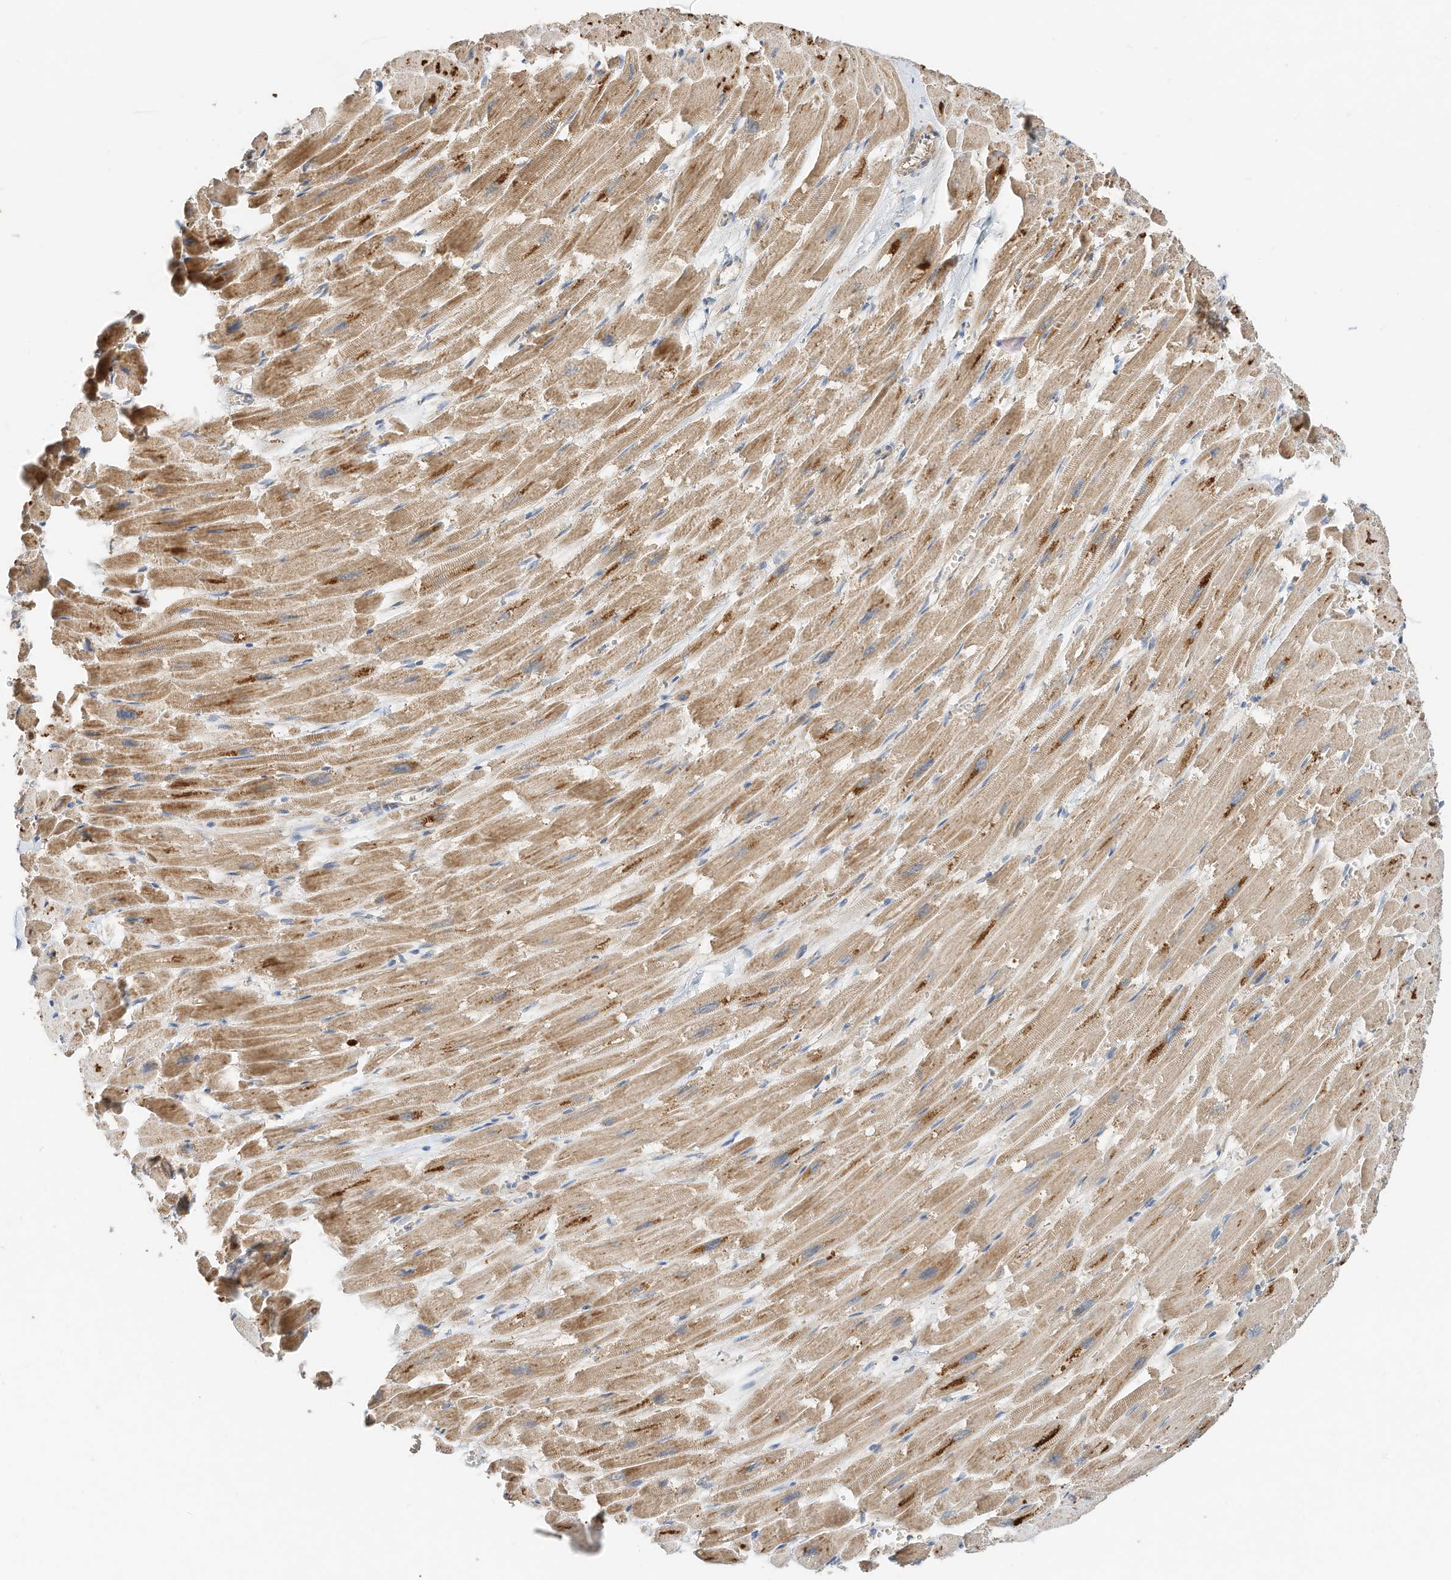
{"staining": {"intensity": "moderate", "quantity": ">75%", "location": "cytoplasmic/membranous"}, "tissue": "heart muscle", "cell_type": "Cardiomyocytes", "image_type": "normal", "snomed": [{"axis": "morphology", "description": "Normal tissue, NOS"}, {"axis": "topography", "description": "Heart"}], "caption": "Immunohistochemical staining of unremarkable human heart muscle reveals moderate cytoplasmic/membranous protein positivity in approximately >75% of cardiomyocytes.", "gene": "CPAMD8", "patient": {"sex": "male", "age": 54}}